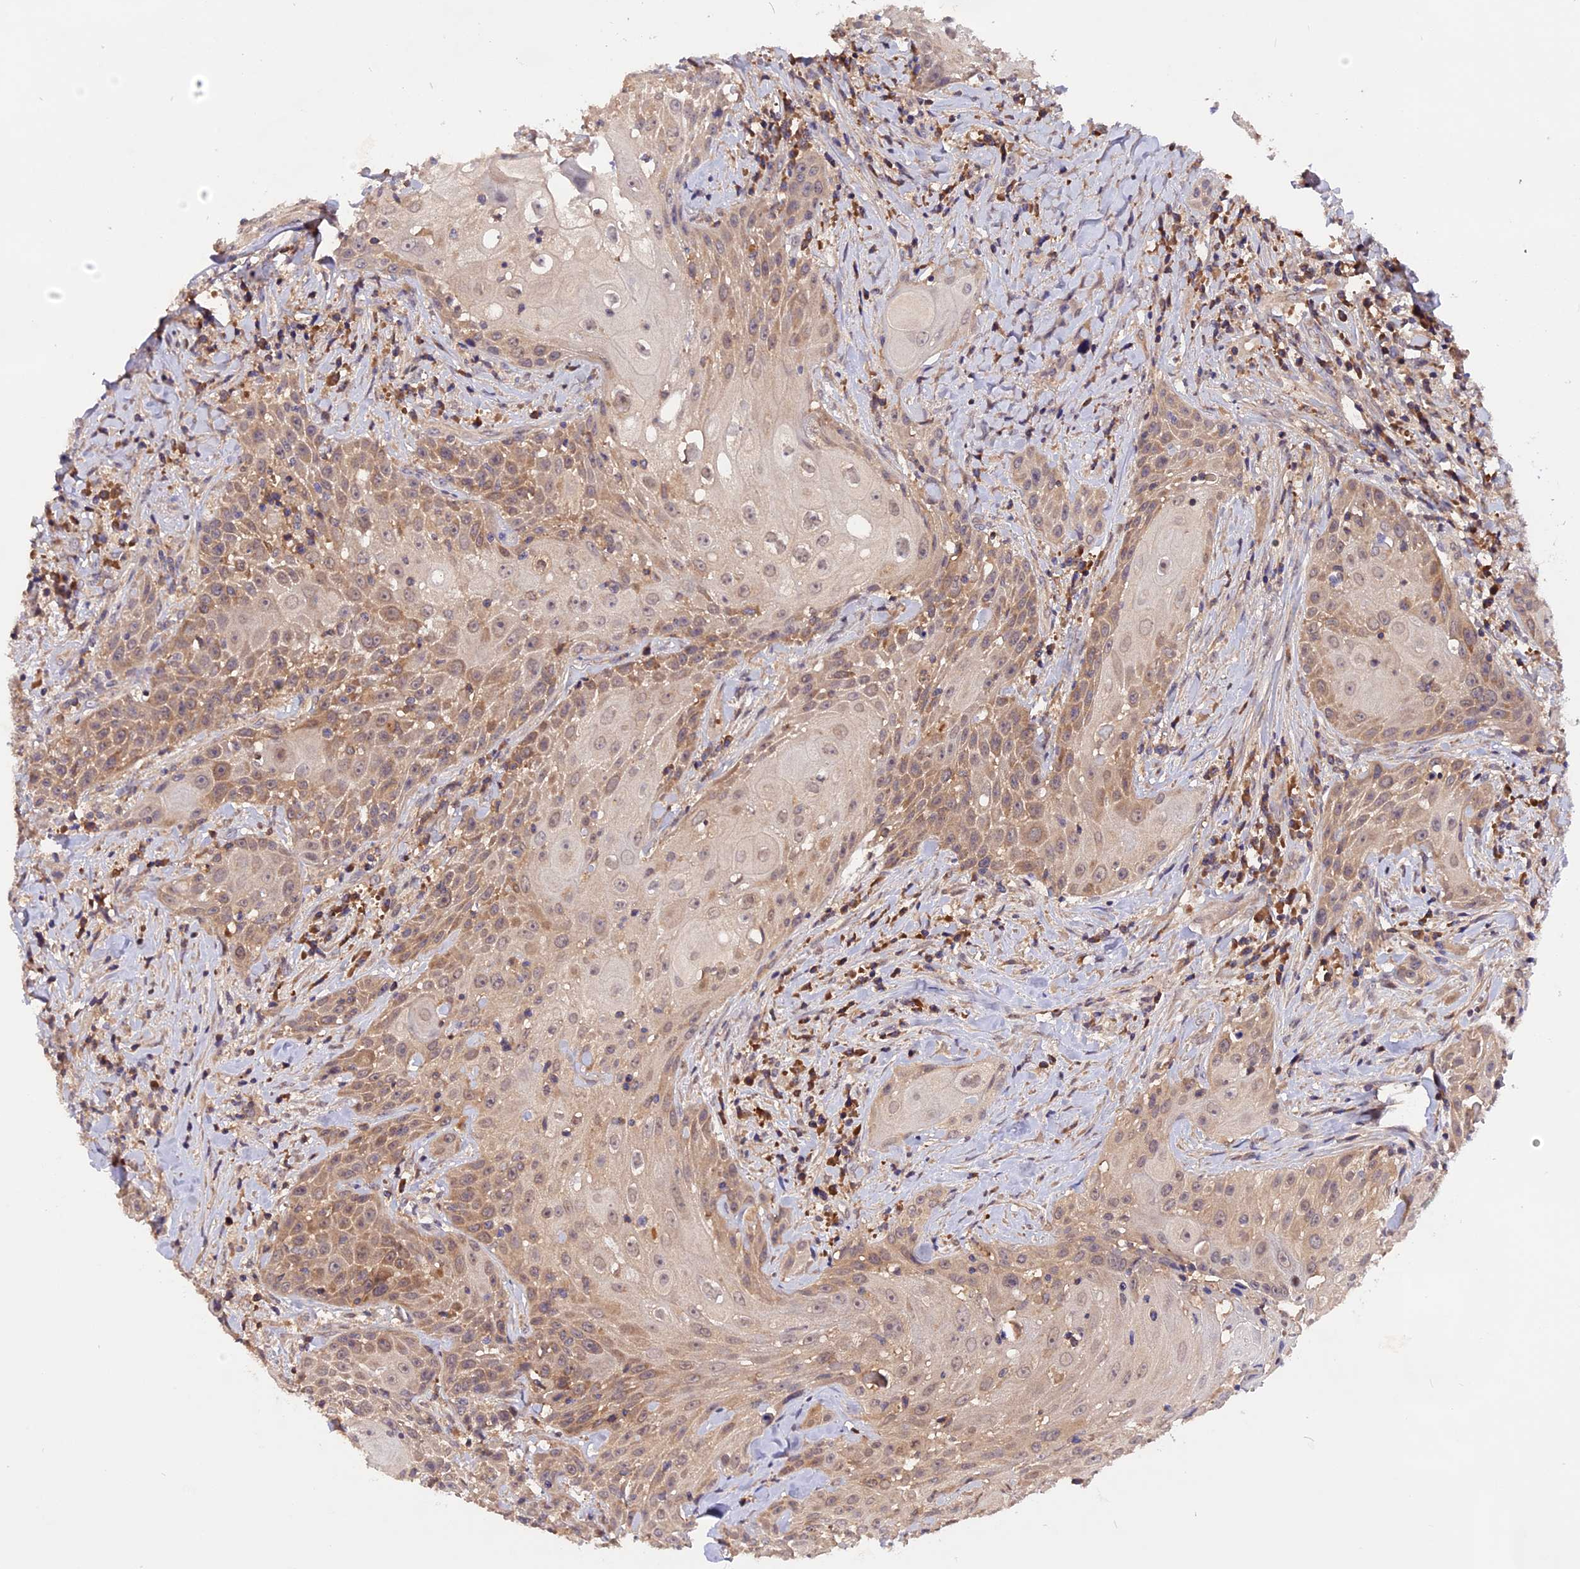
{"staining": {"intensity": "moderate", "quantity": ">75%", "location": "cytoplasmic/membranous"}, "tissue": "head and neck cancer", "cell_type": "Tumor cells", "image_type": "cancer", "snomed": [{"axis": "morphology", "description": "Squamous cell carcinoma, NOS"}, {"axis": "topography", "description": "Oral tissue"}, {"axis": "topography", "description": "Head-Neck"}], "caption": "Moderate cytoplasmic/membranous expression for a protein is identified in about >75% of tumor cells of squamous cell carcinoma (head and neck) using IHC.", "gene": "MARK4", "patient": {"sex": "female", "age": 82}}